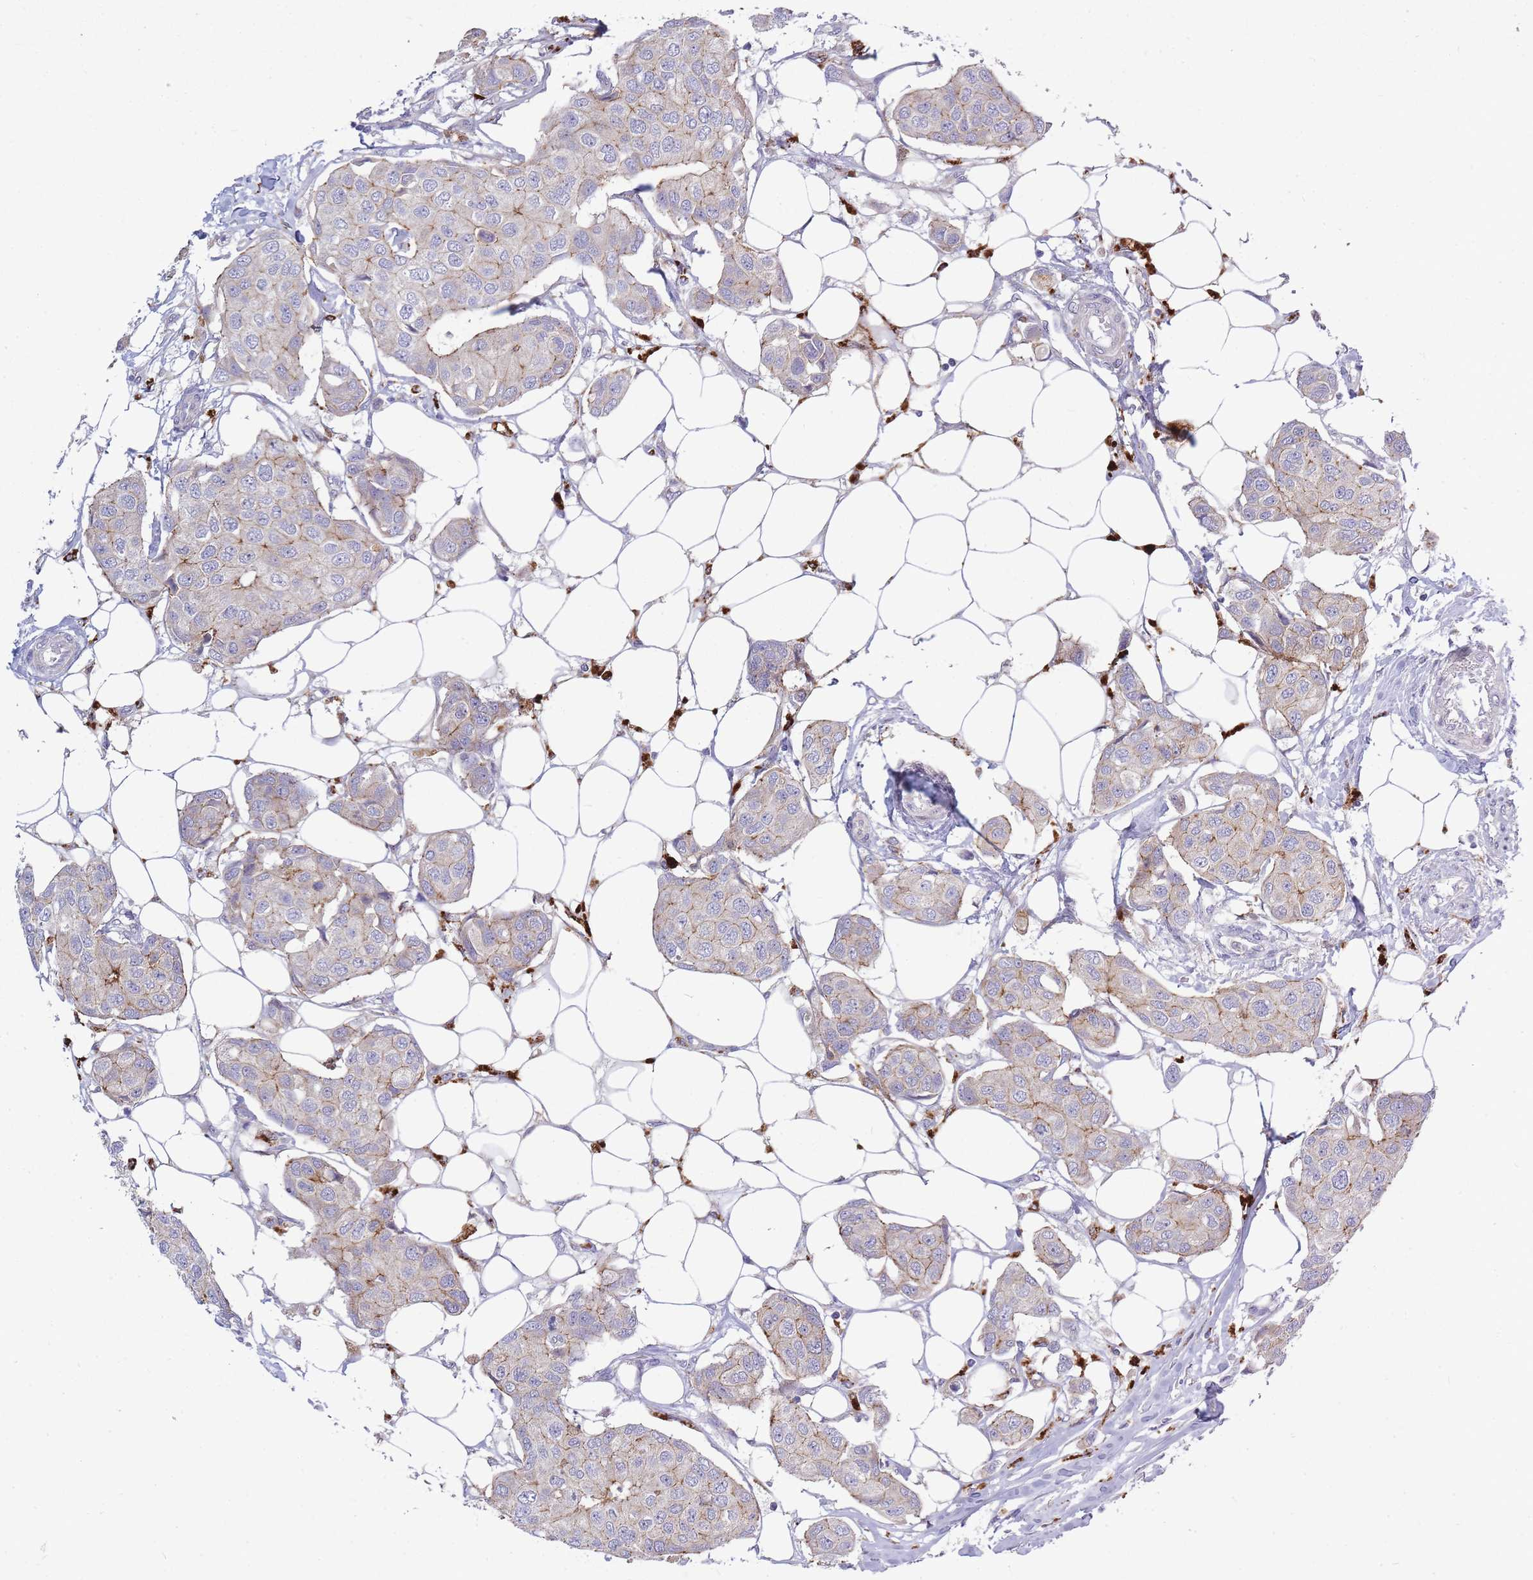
{"staining": {"intensity": "weak", "quantity": "<25%", "location": "cytoplasmic/membranous"}, "tissue": "breast cancer", "cell_type": "Tumor cells", "image_type": "cancer", "snomed": [{"axis": "morphology", "description": "Duct carcinoma"}, {"axis": "topography", "description": "Breast"}, {"axis": "topography", "description": "Lymph node"}], "caption": "Immunohistochemistry (IHC) image of neoplastic tissue: human invasive ductal carcinoma (breast) stained with DAB shows no significant protein positivity in tumor cells.", "gene": "TRIM61", "patient": {"sex": "female", "age": 80}}